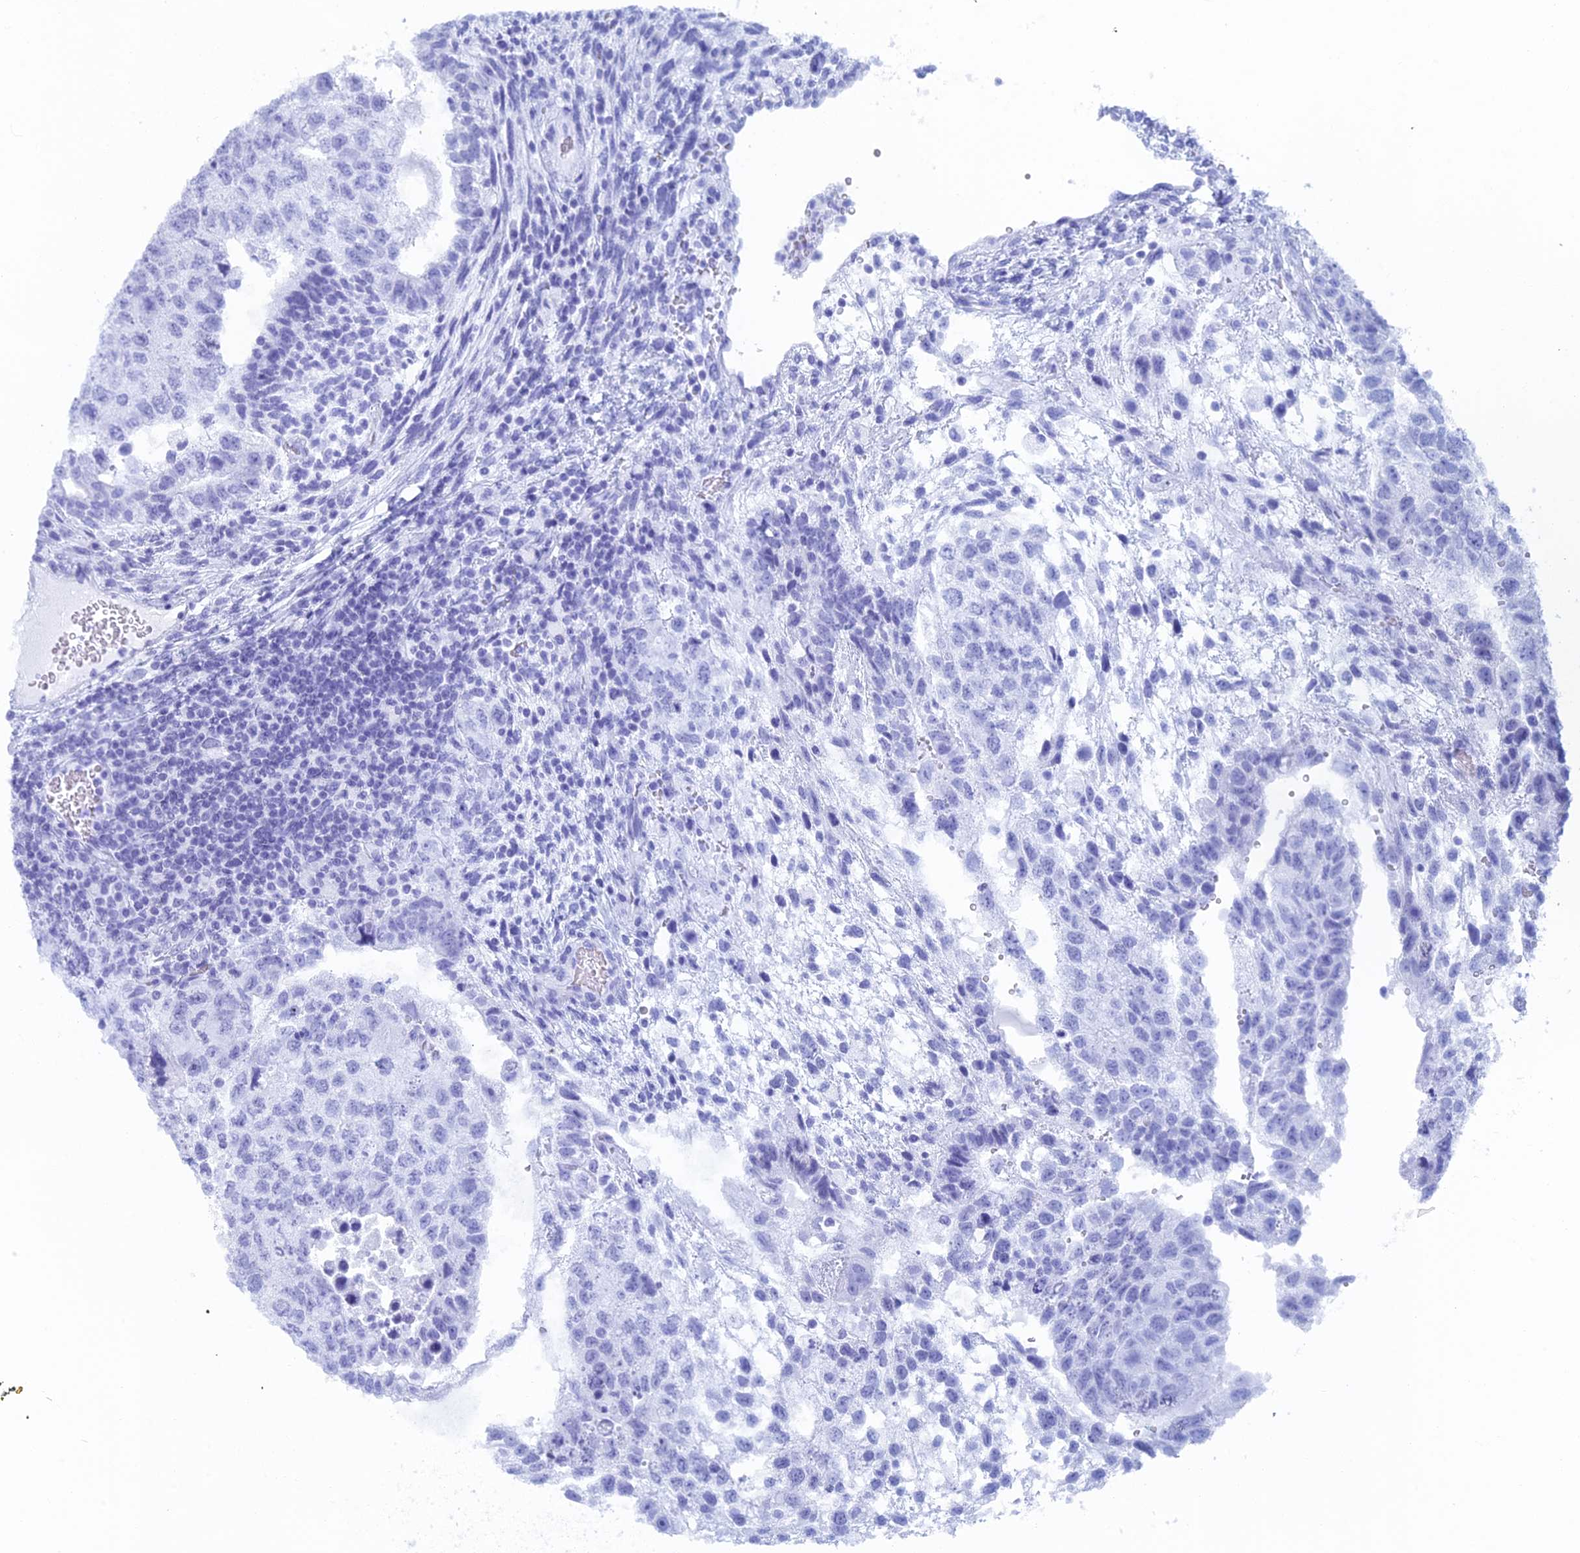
{"staining": {"intensity": "negative", "quantity": "none", "location": "none"}, "tissue": "testis cancer", "cell_type": "Tumor cells", "image_type": "cancer", "snomed": [{"axis": "morphology", "description": "Normal tissue, NOS"}, {"axis": "morphology", "description": "Carcinoma, Embryonal, NOS"}, {"axis": "topography", "description": "Testis"}], "caption": "Photomicrograph shows no significant protein expression in tumor cells of testis cancer.", "gene": "FERD3L", "patient": {"sex": "male", "age": 36}}